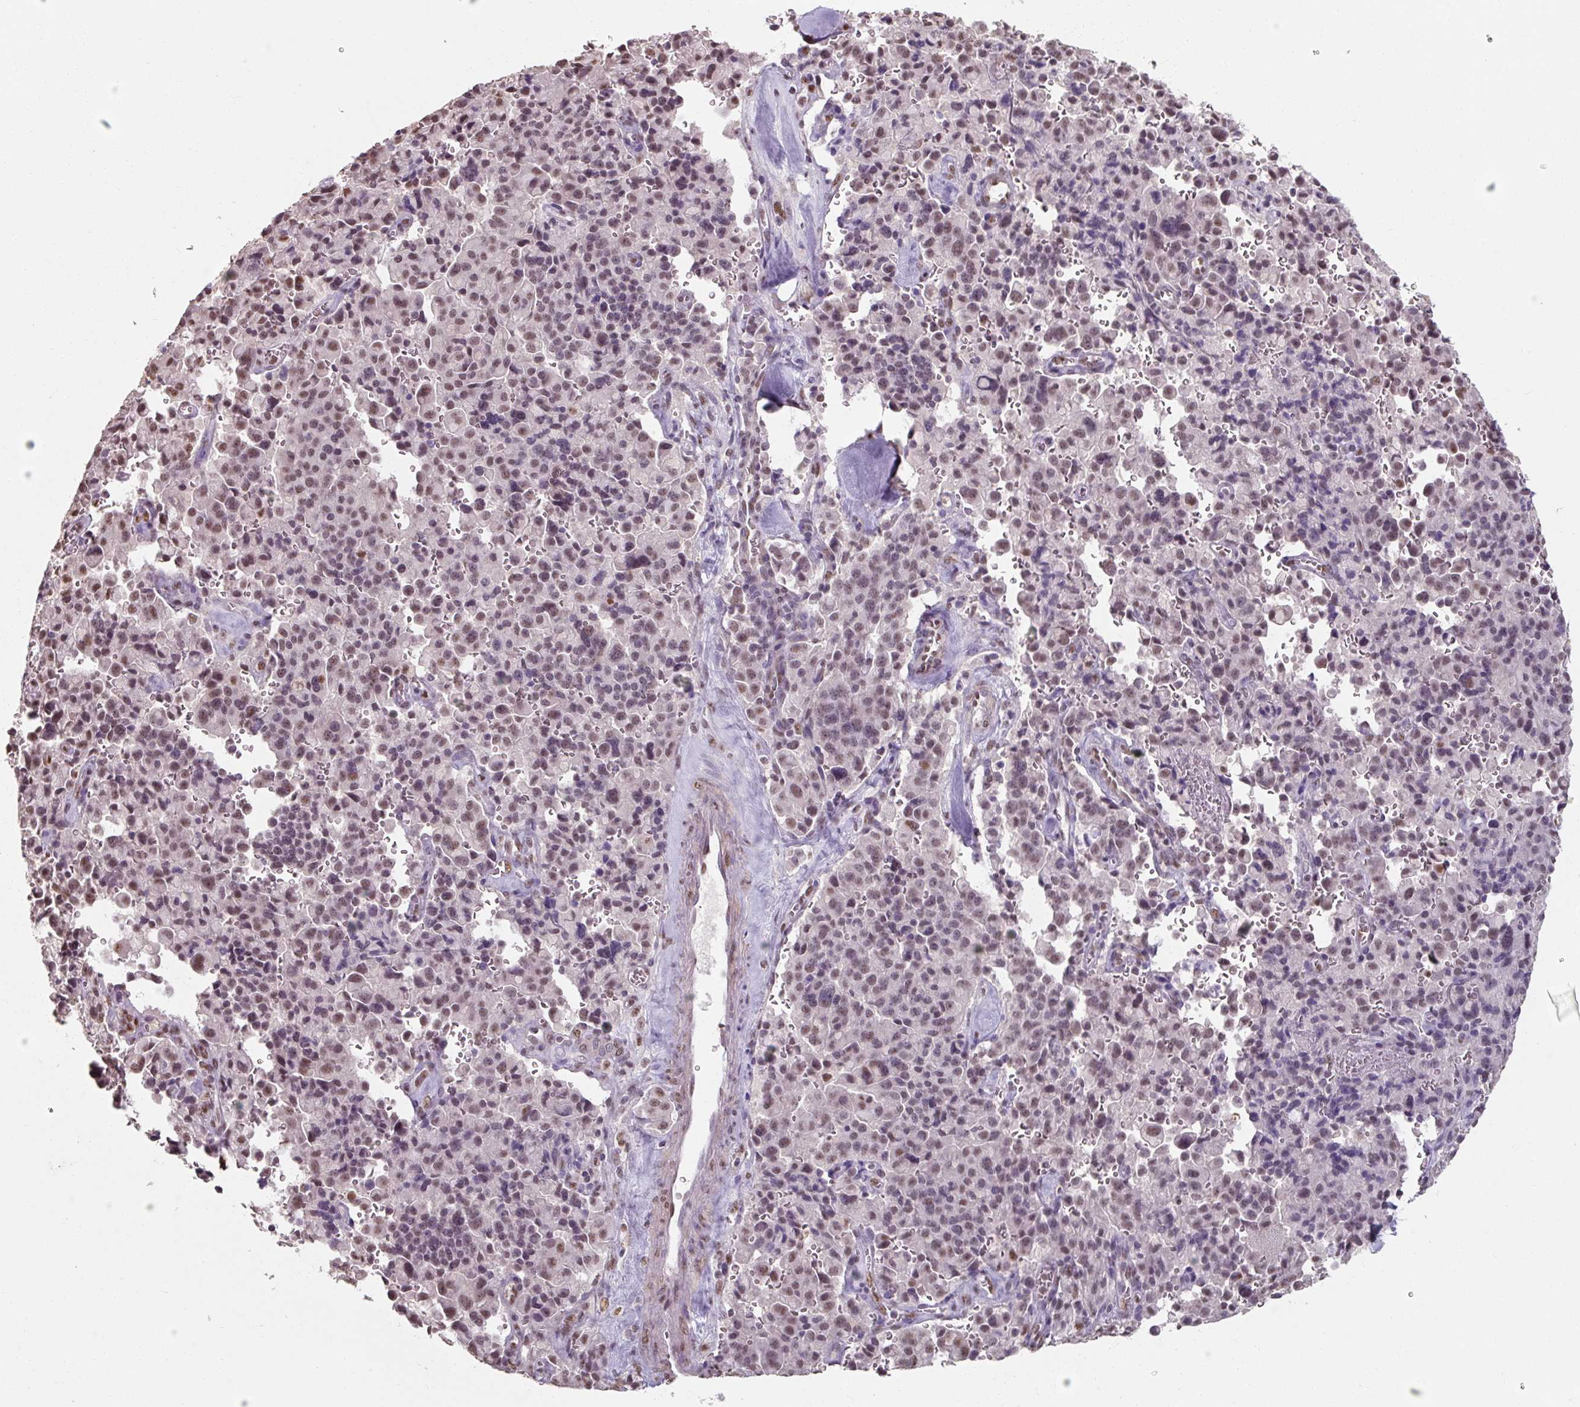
{"staining": {"intensity": "weak", "quantity": ">75%", "location": "nuclear"}, "tissue": "pancreatic cancer", "cell_type": "Tumor cells", "image_type": "cancer", "snomed": [{"axis": "morphology", "description": "Adenocarcinoma, NOS"}, {"axis": "topography", "description": "Pancreas"}], "caption": "Adenocarcinoma (pancreatic) stained with DAB immunohistochemistry demonstrates low levels of weak nuclear positivity in approximately >75% of tumor cells.", "gene": "ZFTRAF1", "patient": {"sex": "male", "age": 65}}